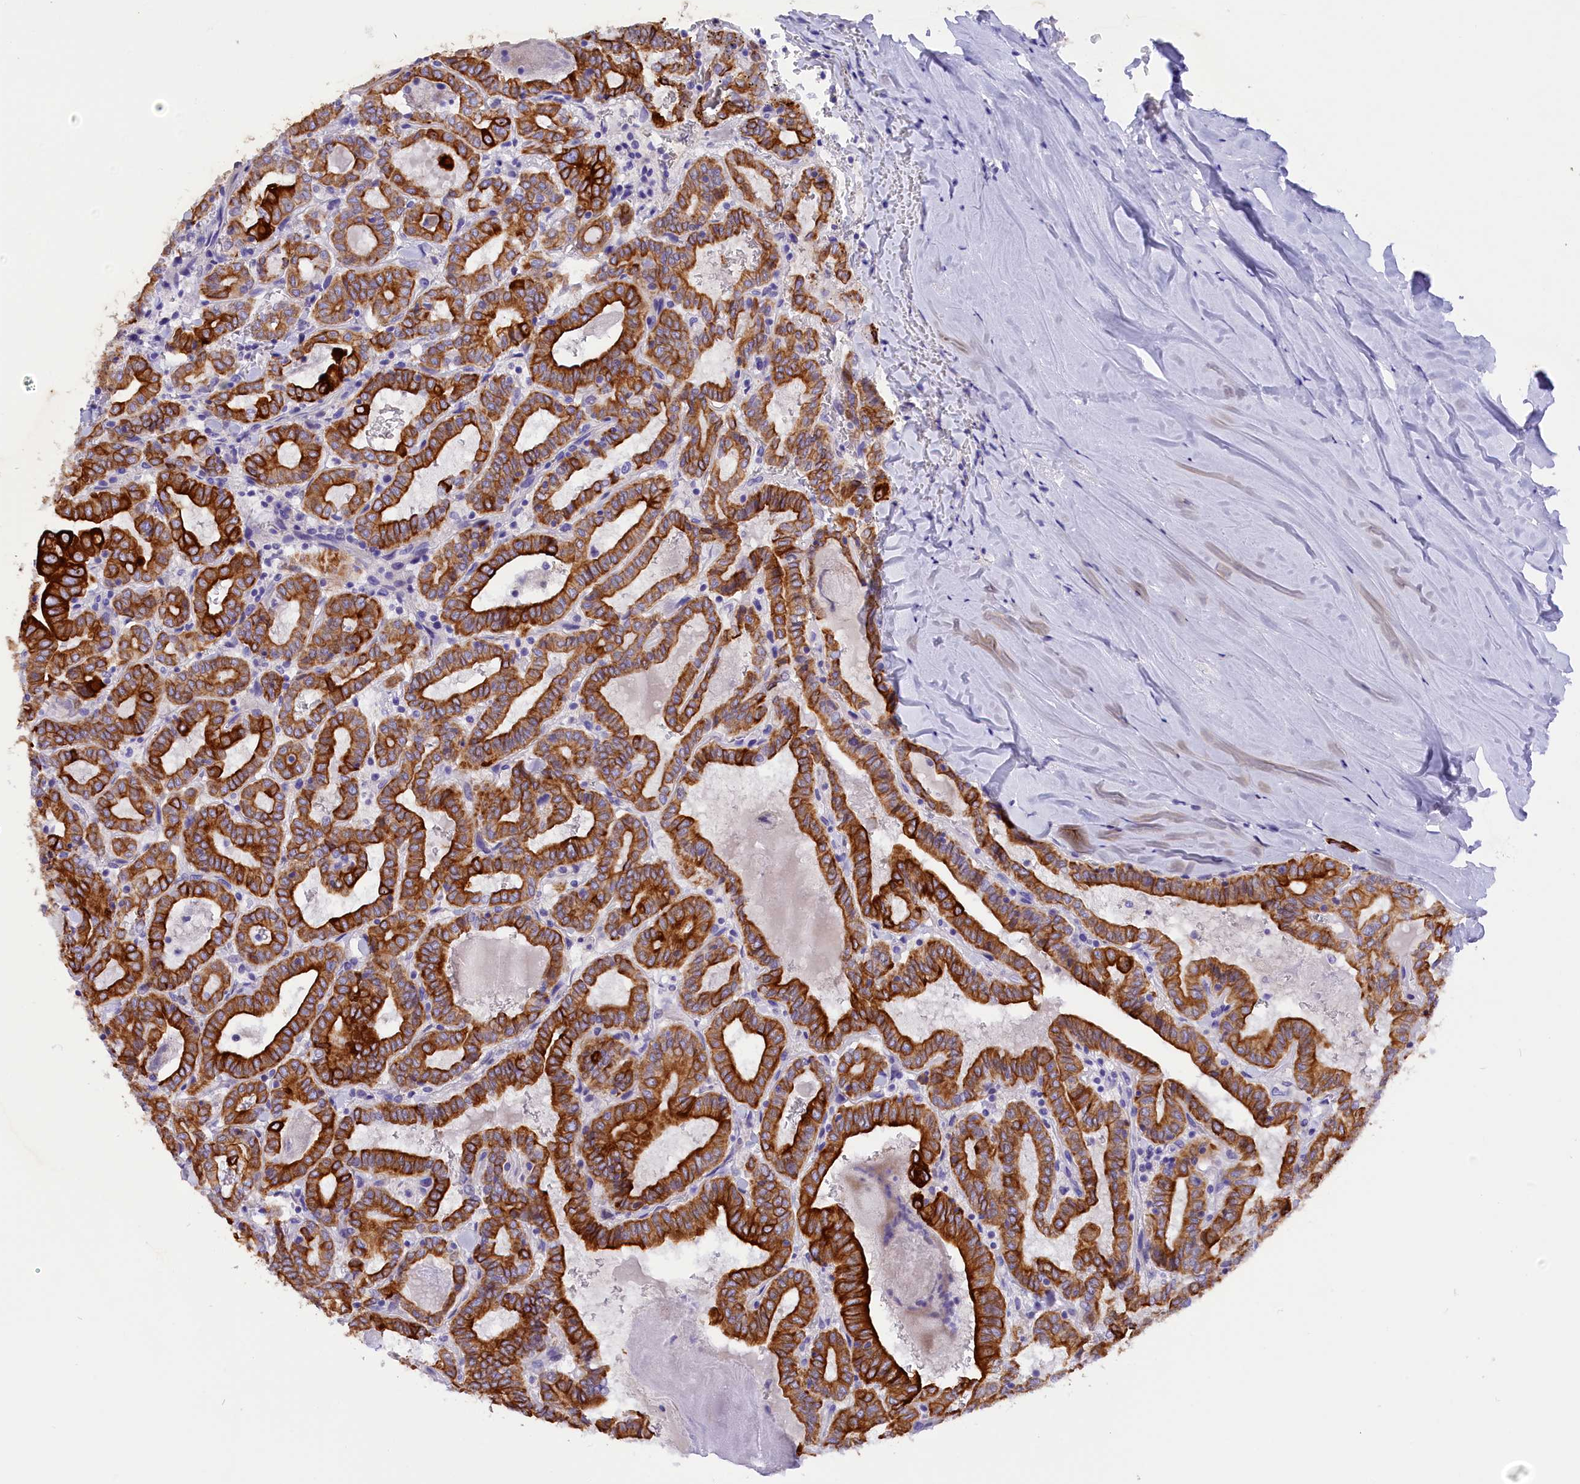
{"staining": {"intensity": "strong", "quantity": ">75%", "location": "cytoplasmic/membranous"}, "tissue": "thyroid cancer", "cell_type": "Tumor cells", "image_type": "cancer", "snomed": [{"axis": "morphology", "description": "Papillary adenocarcinoma, NOS"}, {"axis": "topography", "description": "Thyroid gland"}], "caption": "Strong cytoplasmic/membranous staining is identified in about >75% of tumor cells in thyroid papillary adenocarcinoma.", "gene": "PKIA", "patient": {"sex": "female", "age": 72}}